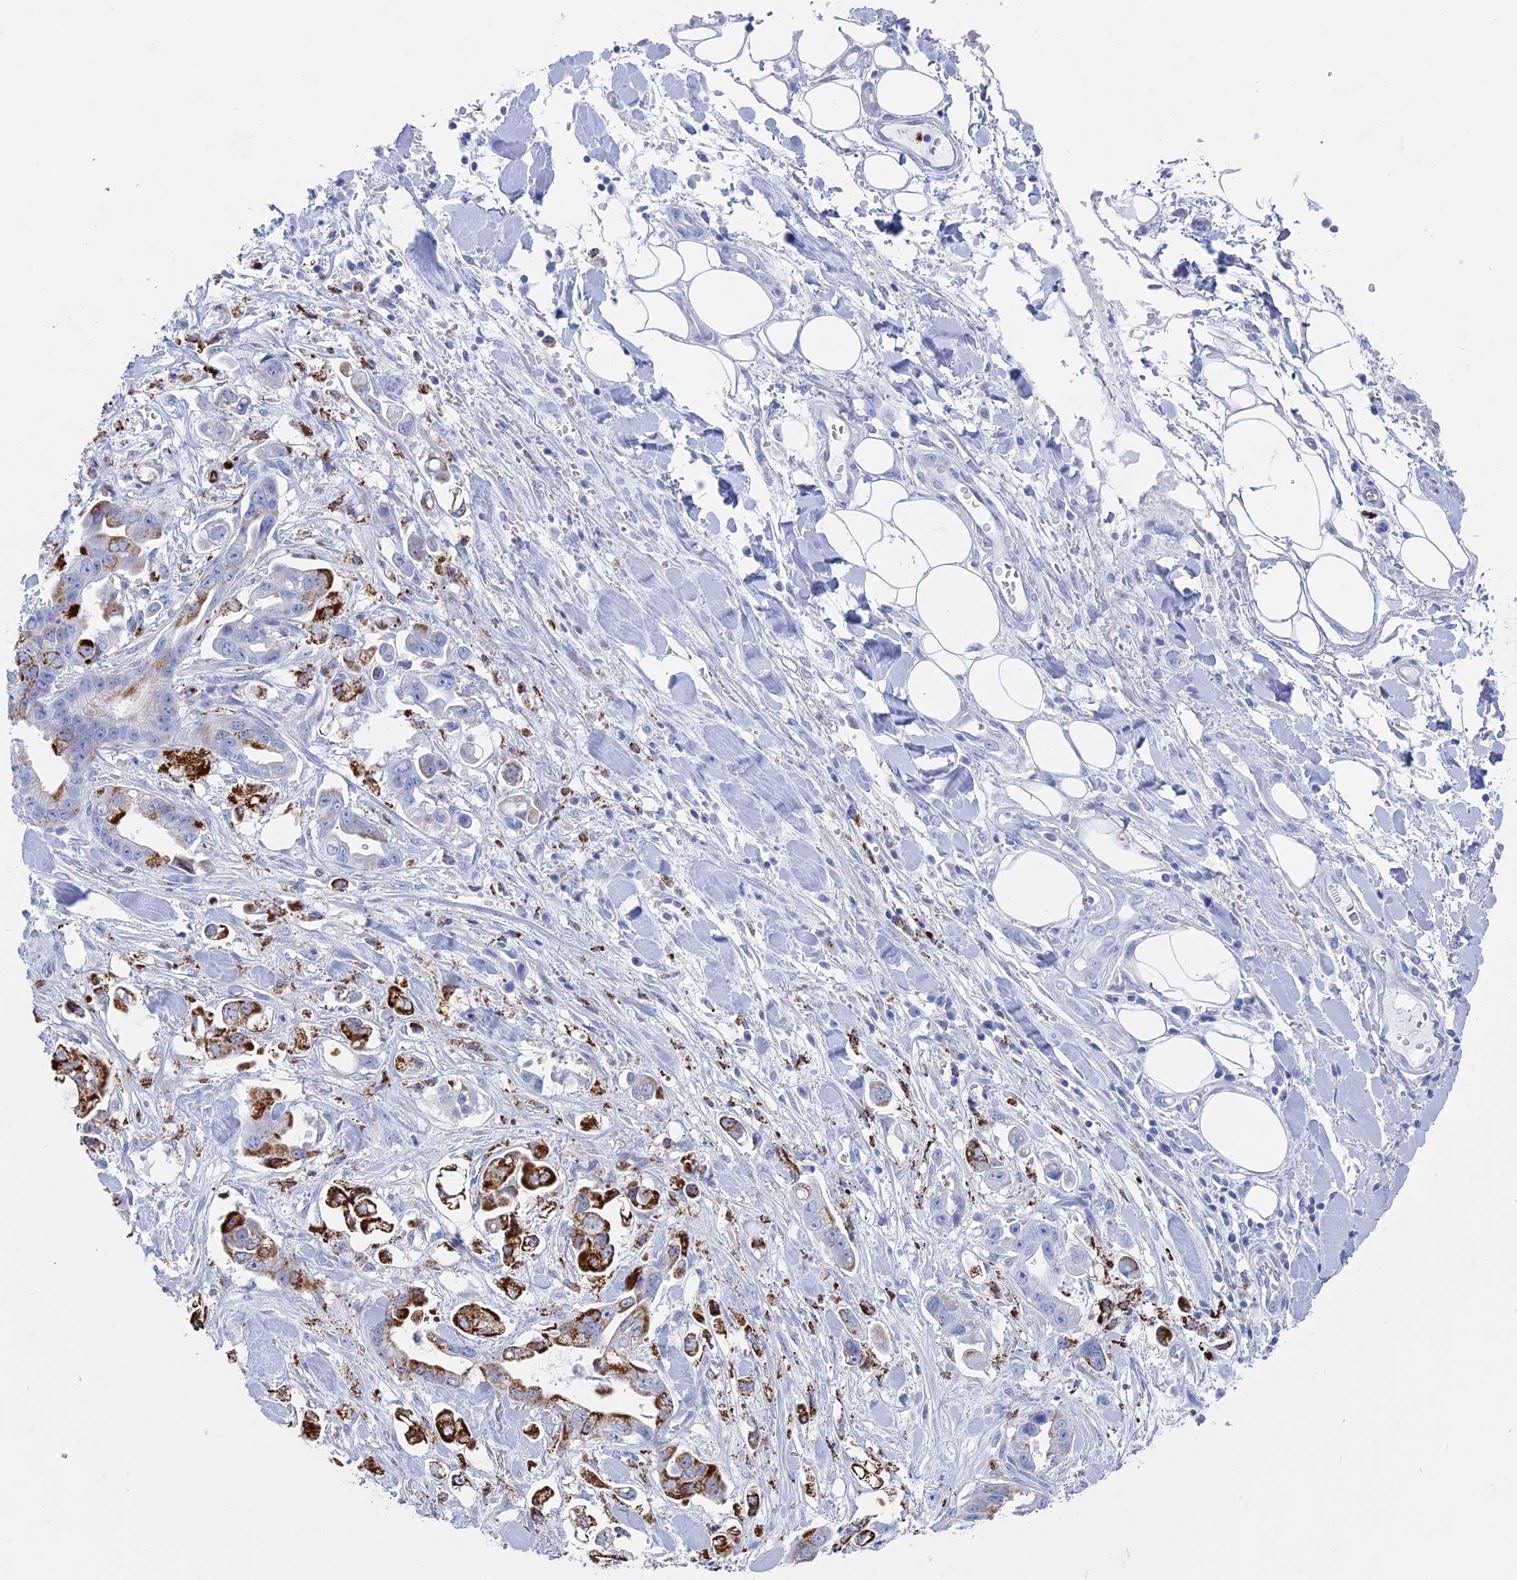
{"staining": {"intensity": "strong", "quantity": "25%-75%", "location": "cytoplasmic/membranous"}, "tissue": "stomach cancer", "cell_type": "Tumor cells", "image_type": "cancer", "snomed": [{"axis": "morphology", "description": "Adenocarcinoma, NOS"}, {"axis": "topography", "description": "Stomach"}], "caption": "Protein positivity by IHC displays strong cytoplasmic/membranous expression in approximately 25%-75% of tumor cells in adenocarcinoma (stomach).", "gene": "ALMS1", "patient": {"sex": "male", "age": 62}}